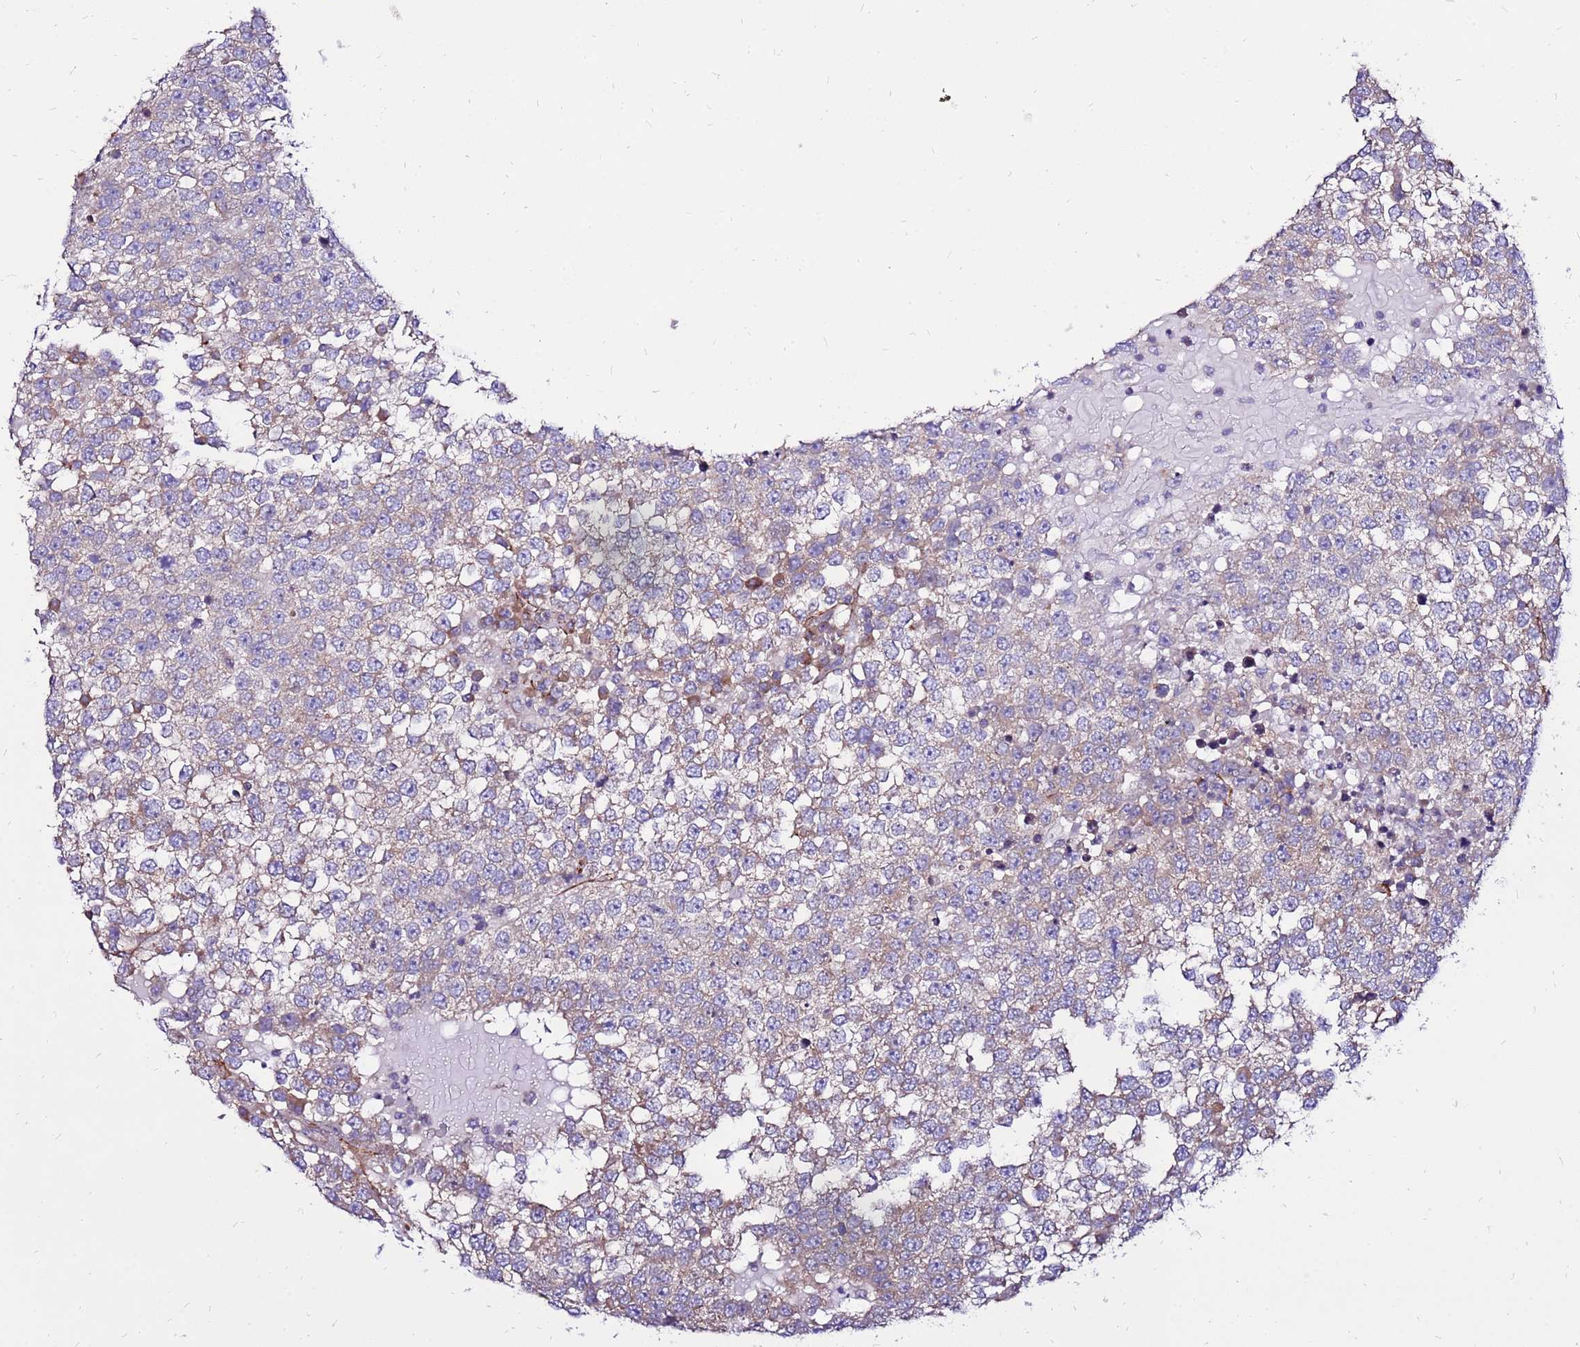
{"staining": {"intensity": "negative", "quantity": "none", "location": "none"}, "tissue": "testis cancer", "cell_type": "Tumor cells", "image_type": "cancer", "snomed": [{"axis": "morphology", "description": "Seminoma, NOS"}, {"axis": "topography", "description": "Testis"}], "caption": "IHC of human testis cancer (seminoma) shows no expression in tumor cells. (DAB (3,3'-diaminobenzidine) IHC, high magnification).", "gene": "EI24", "patient": {"sex": "male", "age": 65}}